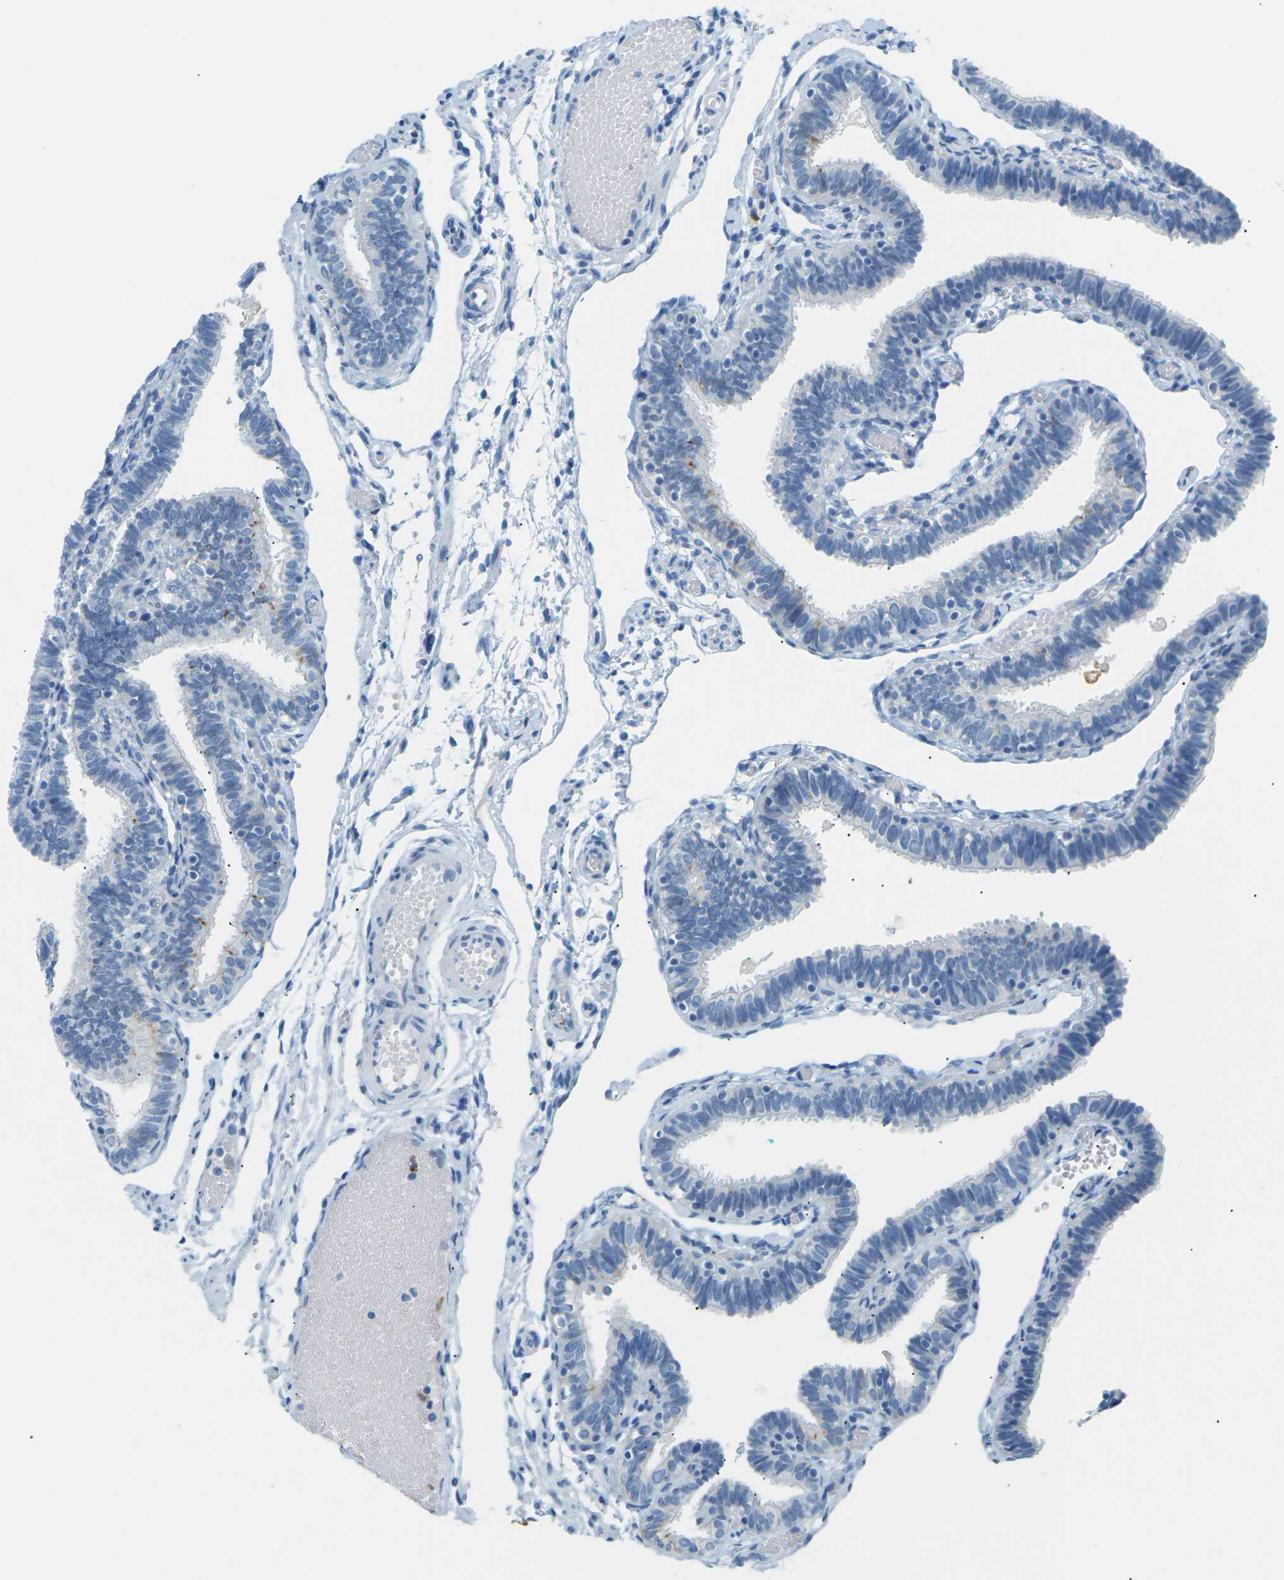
{"staining": {"intensity": "negative", "quantity": "none", "location": "none"}, "tissue": "fallopian tube", "cell_type": "Glandular cells", "image_type": "normal", "snomed": [{"axis": "morphology", "description": "Normal tissue, NOS"}, {"axis": "topography", "description": "Fallopian tube"}], "caption": "Immunohistochemical staining of benign fallopian tube exhibits no significant staining in glandular cells.", "gene": "CDH16", "patient": {"sex": "female", "age": 46}}